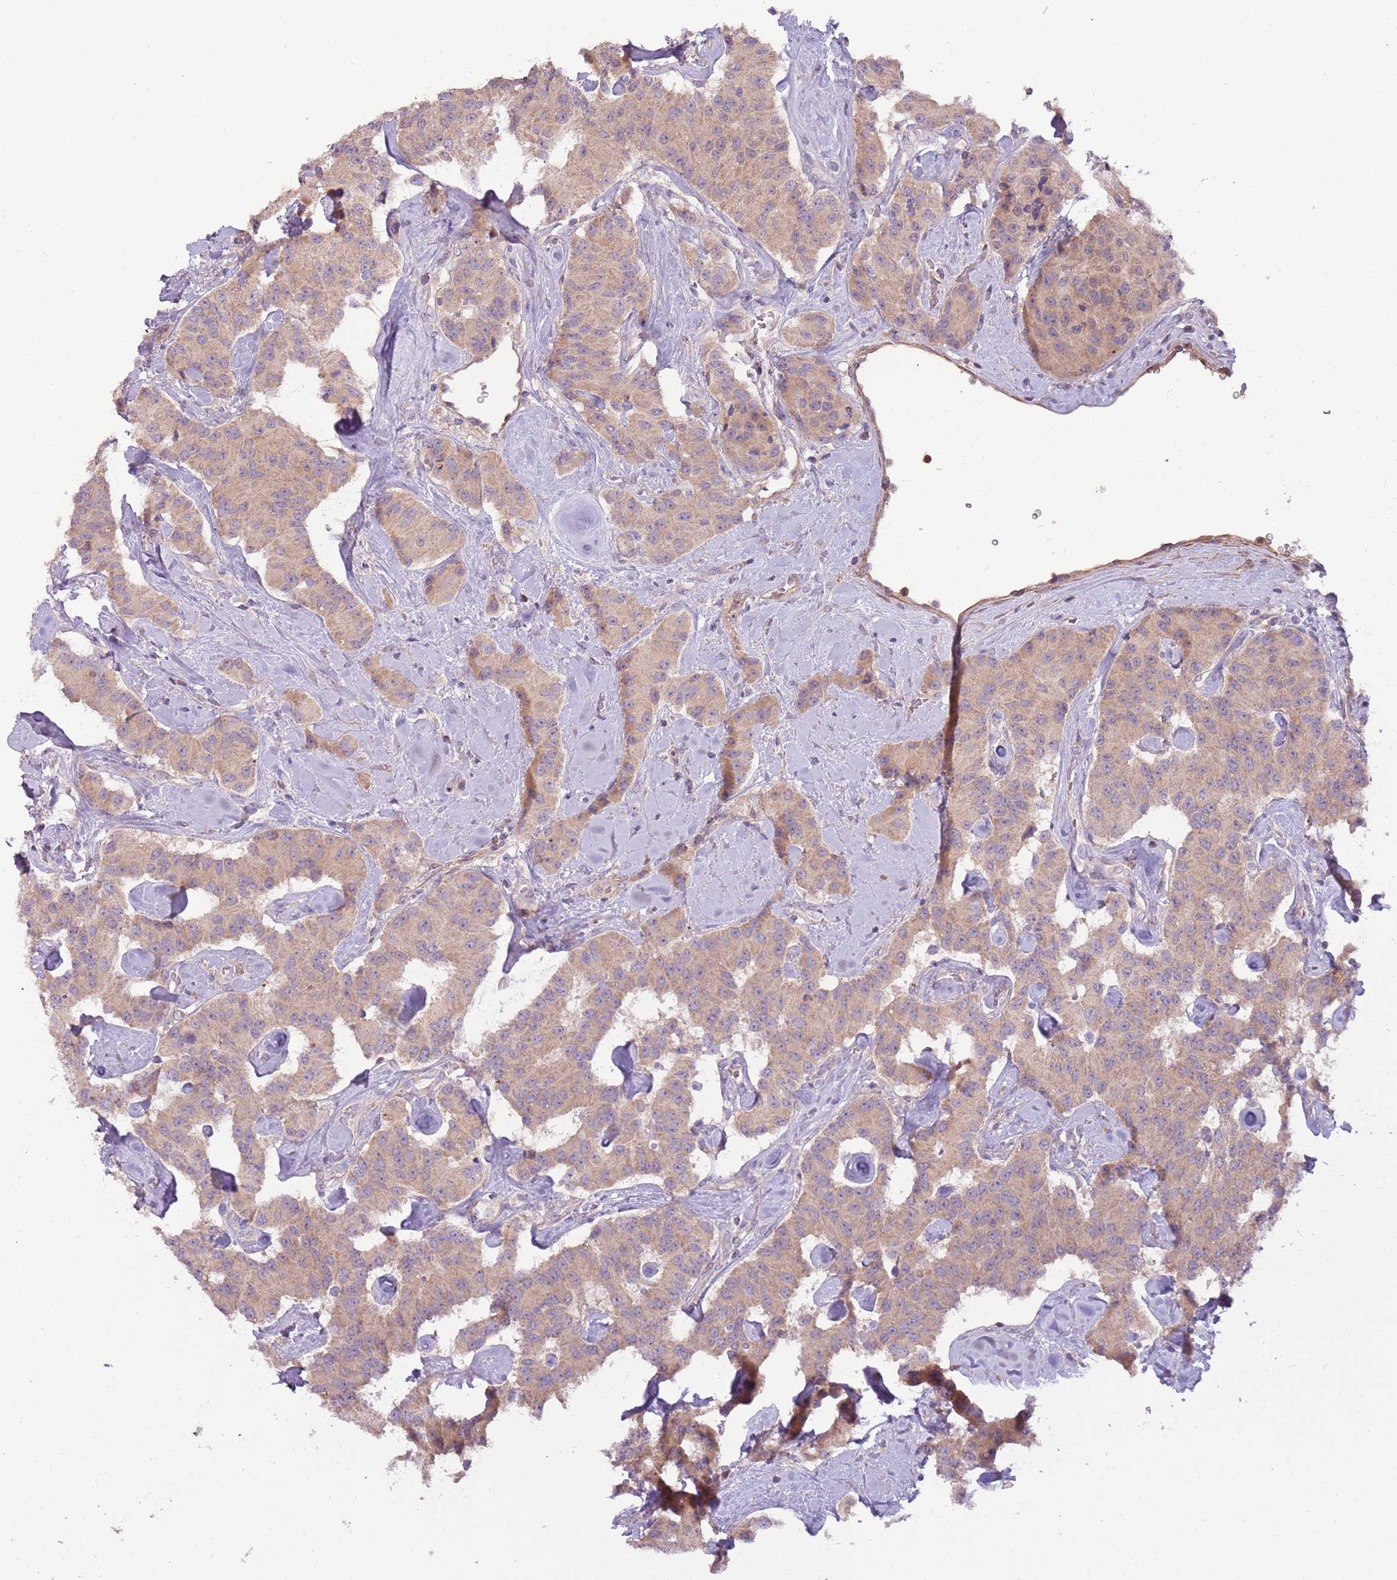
{"staining": {"intensity": "weak", "quantity": ">75%", "location": "cytoplasmic/membranous"}, "tissue": "carcinoid", "cell_type": "Tumor cells", "image_type": "cancer", "snomed": [{"axis": "morphology", "description": "Carcinoid, malignant, NOS"}, {"axis": "topography", "description": "Pancreas"}], "caption": "Carcinoid (malignant) was stained to show a protein in brown. There is low levels of weak cytoplasmic/membranous expression in approximately >75% of tumor cells.", "gene": "DTD2", "patient": {"sex": "male", "age": 41}}